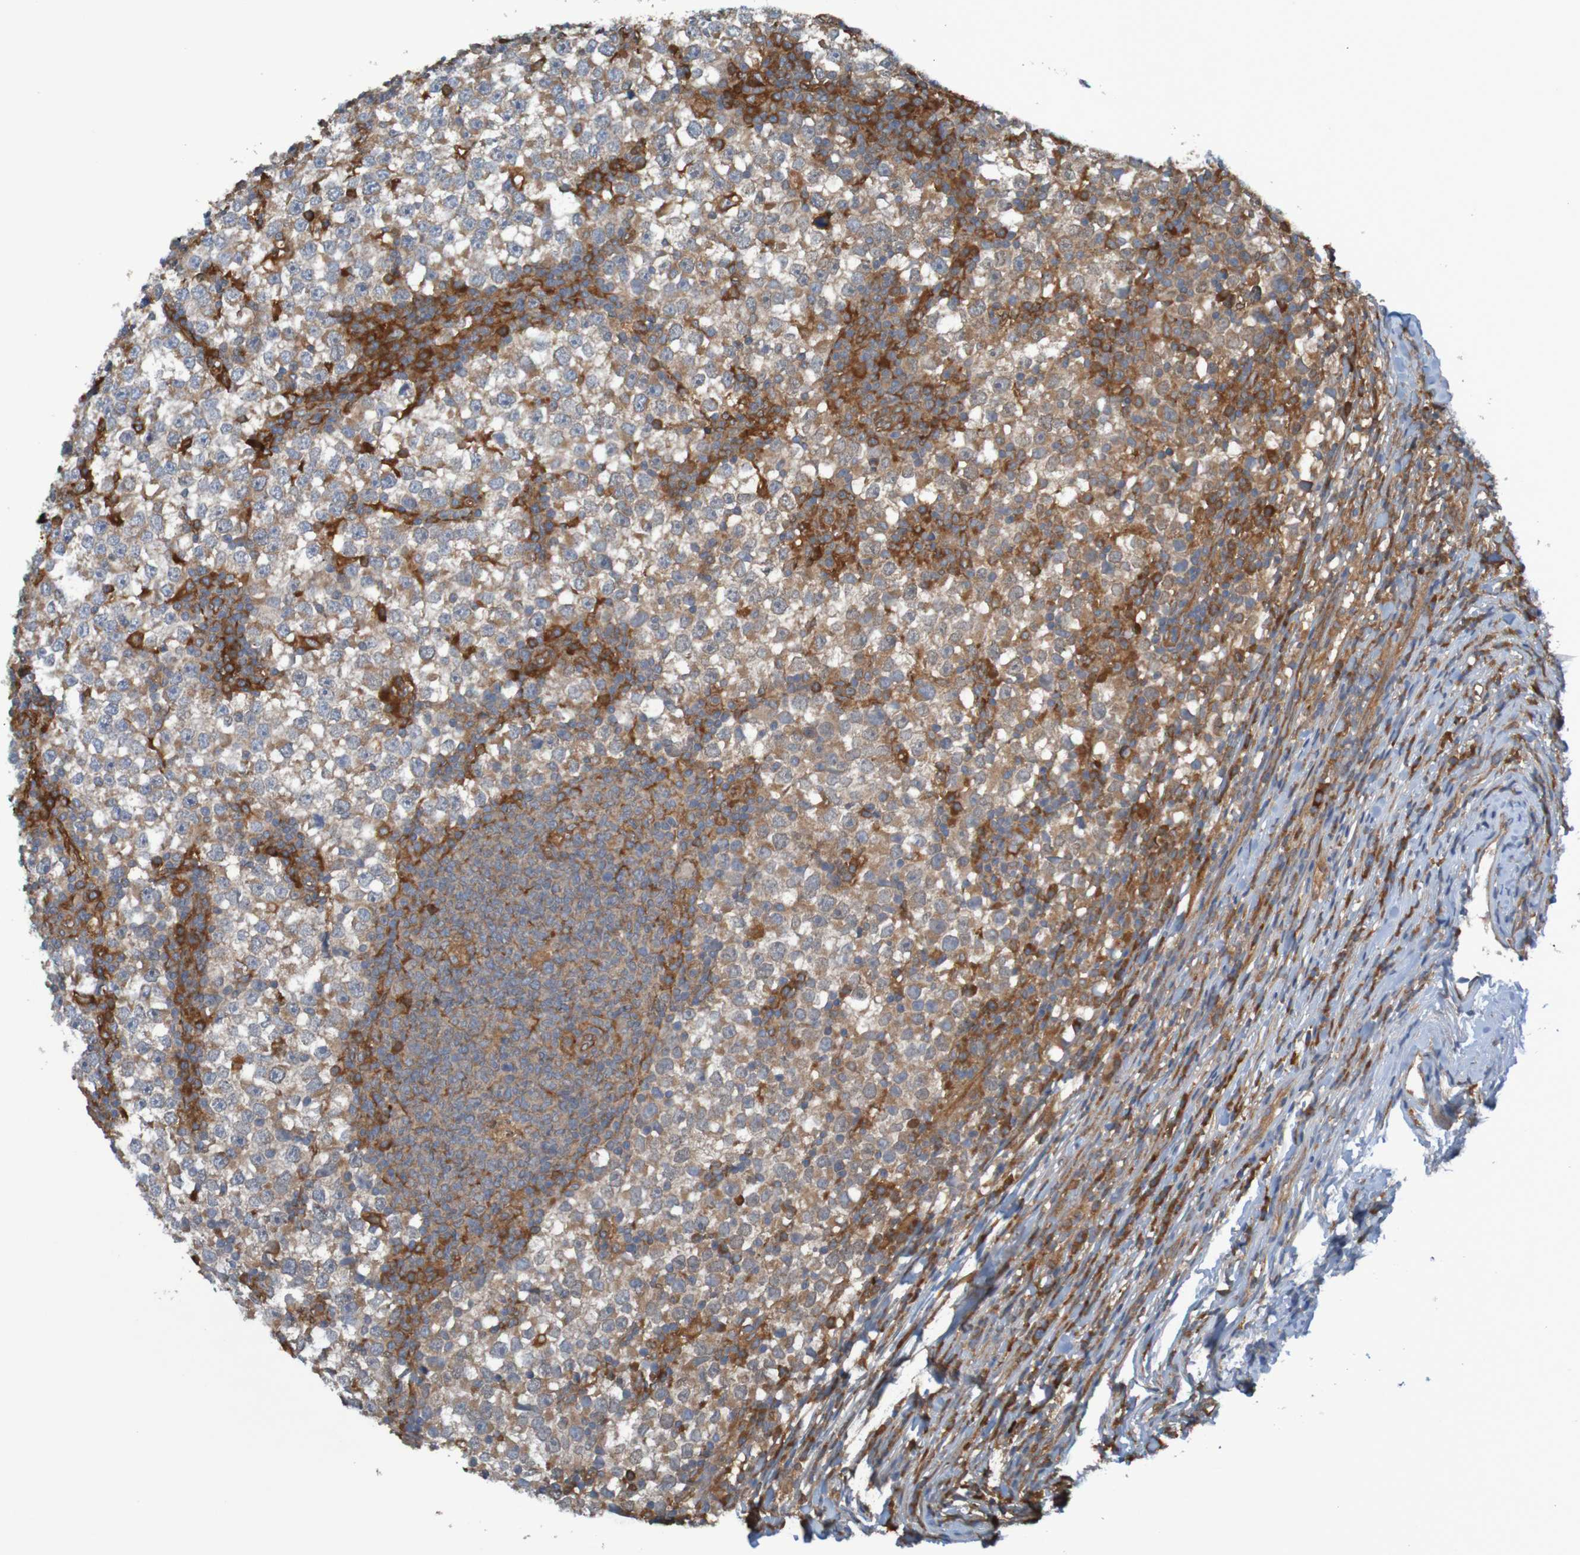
{"staining": {"intensity": "moderate", "quantity": "25%-75%", "location": "cytoplasmic/membranous"}, "tissue": "testis cancer", "cell_type": "Tumor cells", "image_type": "cancer", "snomed": [{"axis": "morphology", "description": "Seminoma, NOS"}, {"axis": "topography", "description": "Testis"}], "caption": "Protein staining demonstrates moderate cytoplasmic/membranous expression in about 25%-75% of tumor cells in testis cancer (seminoma). The protein is shown in brown color, while the nuclei are stained blue.", "gene": "DNAJC4", "patient": {"sex": "male", "age": 65}}